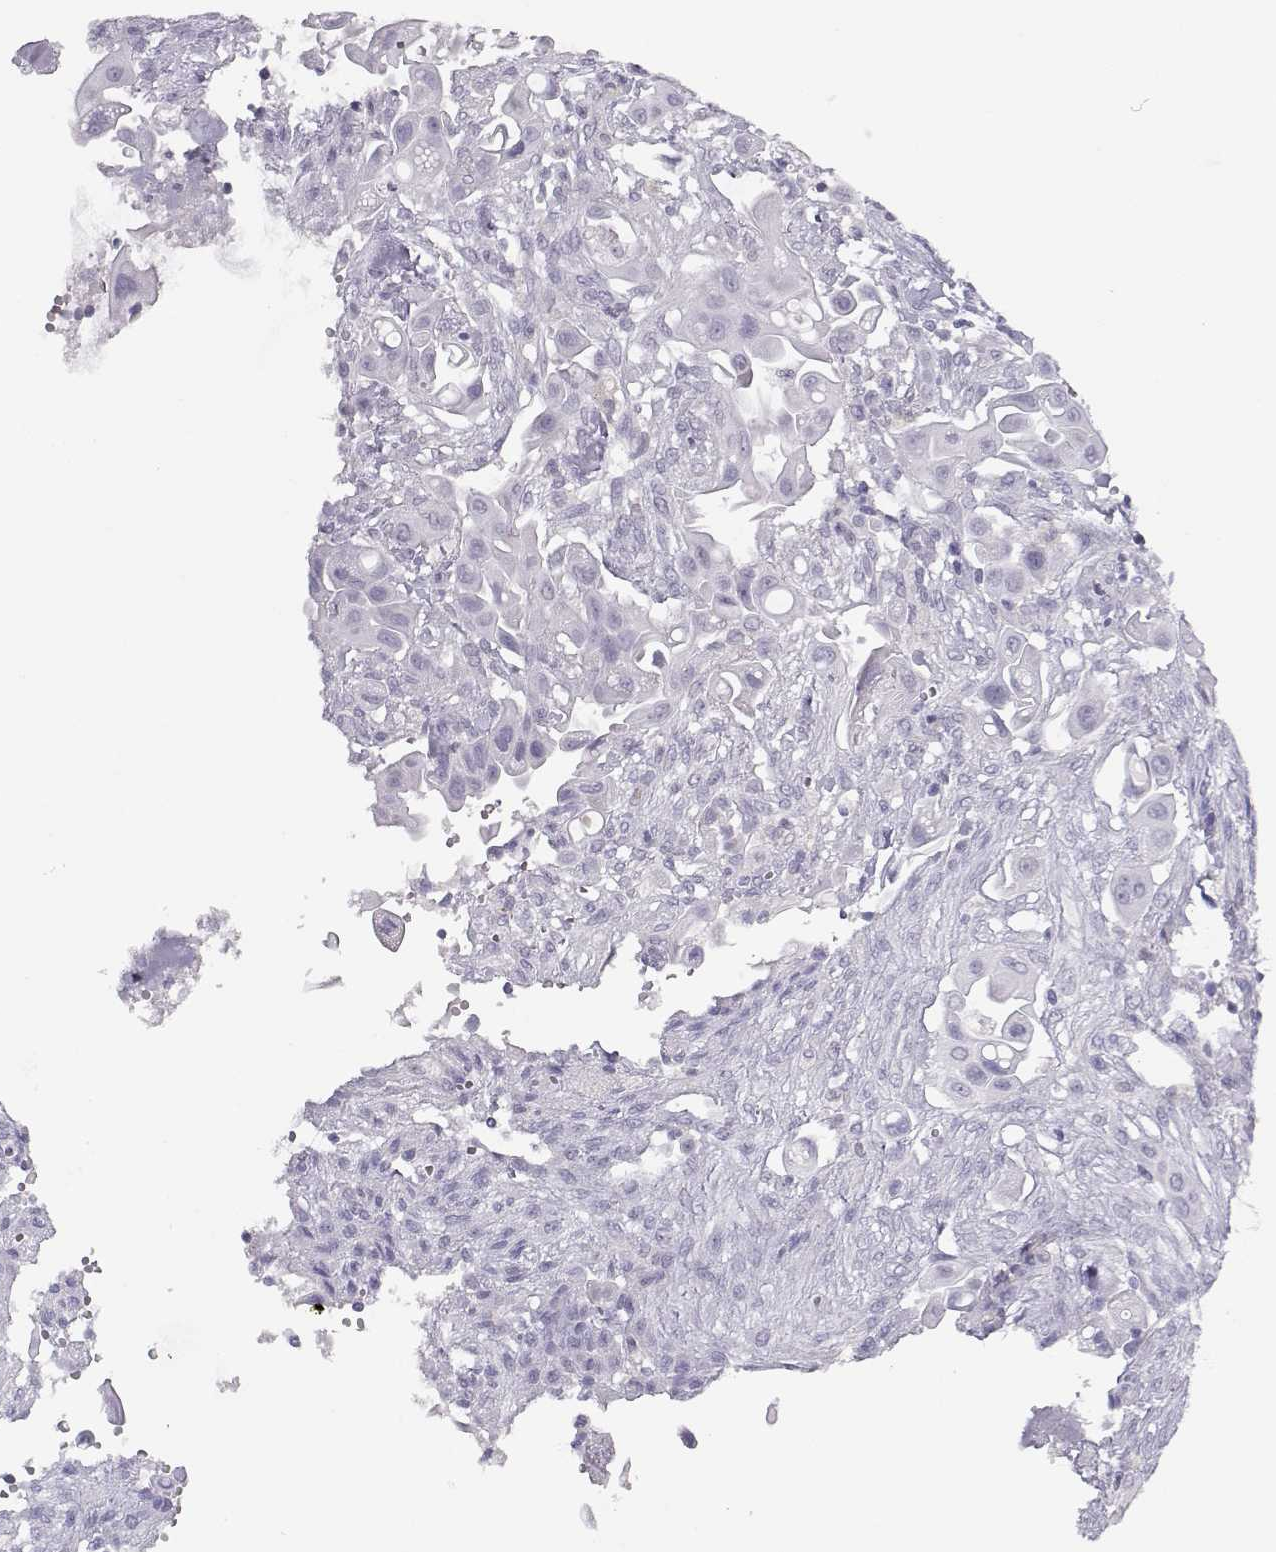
{"staining": {"intensity": "negative", "quantity": "none", "location": "none"}, "tissue": "pancreatic cancer", "cell_type": "Tumor cells", "image_type": "cancer", "snomed": [{"axis": "morphology", "description": "Adenocarcinoma, NOS"}, {"axis": "topography", "description": "Pancreas"}], "caption": "Tumor cells are negative for brown protein staining in pancreatic cancer (adenocarcinoma).", "gene": "IMPG1", "patient": {"sex": "male", "age": 50}}